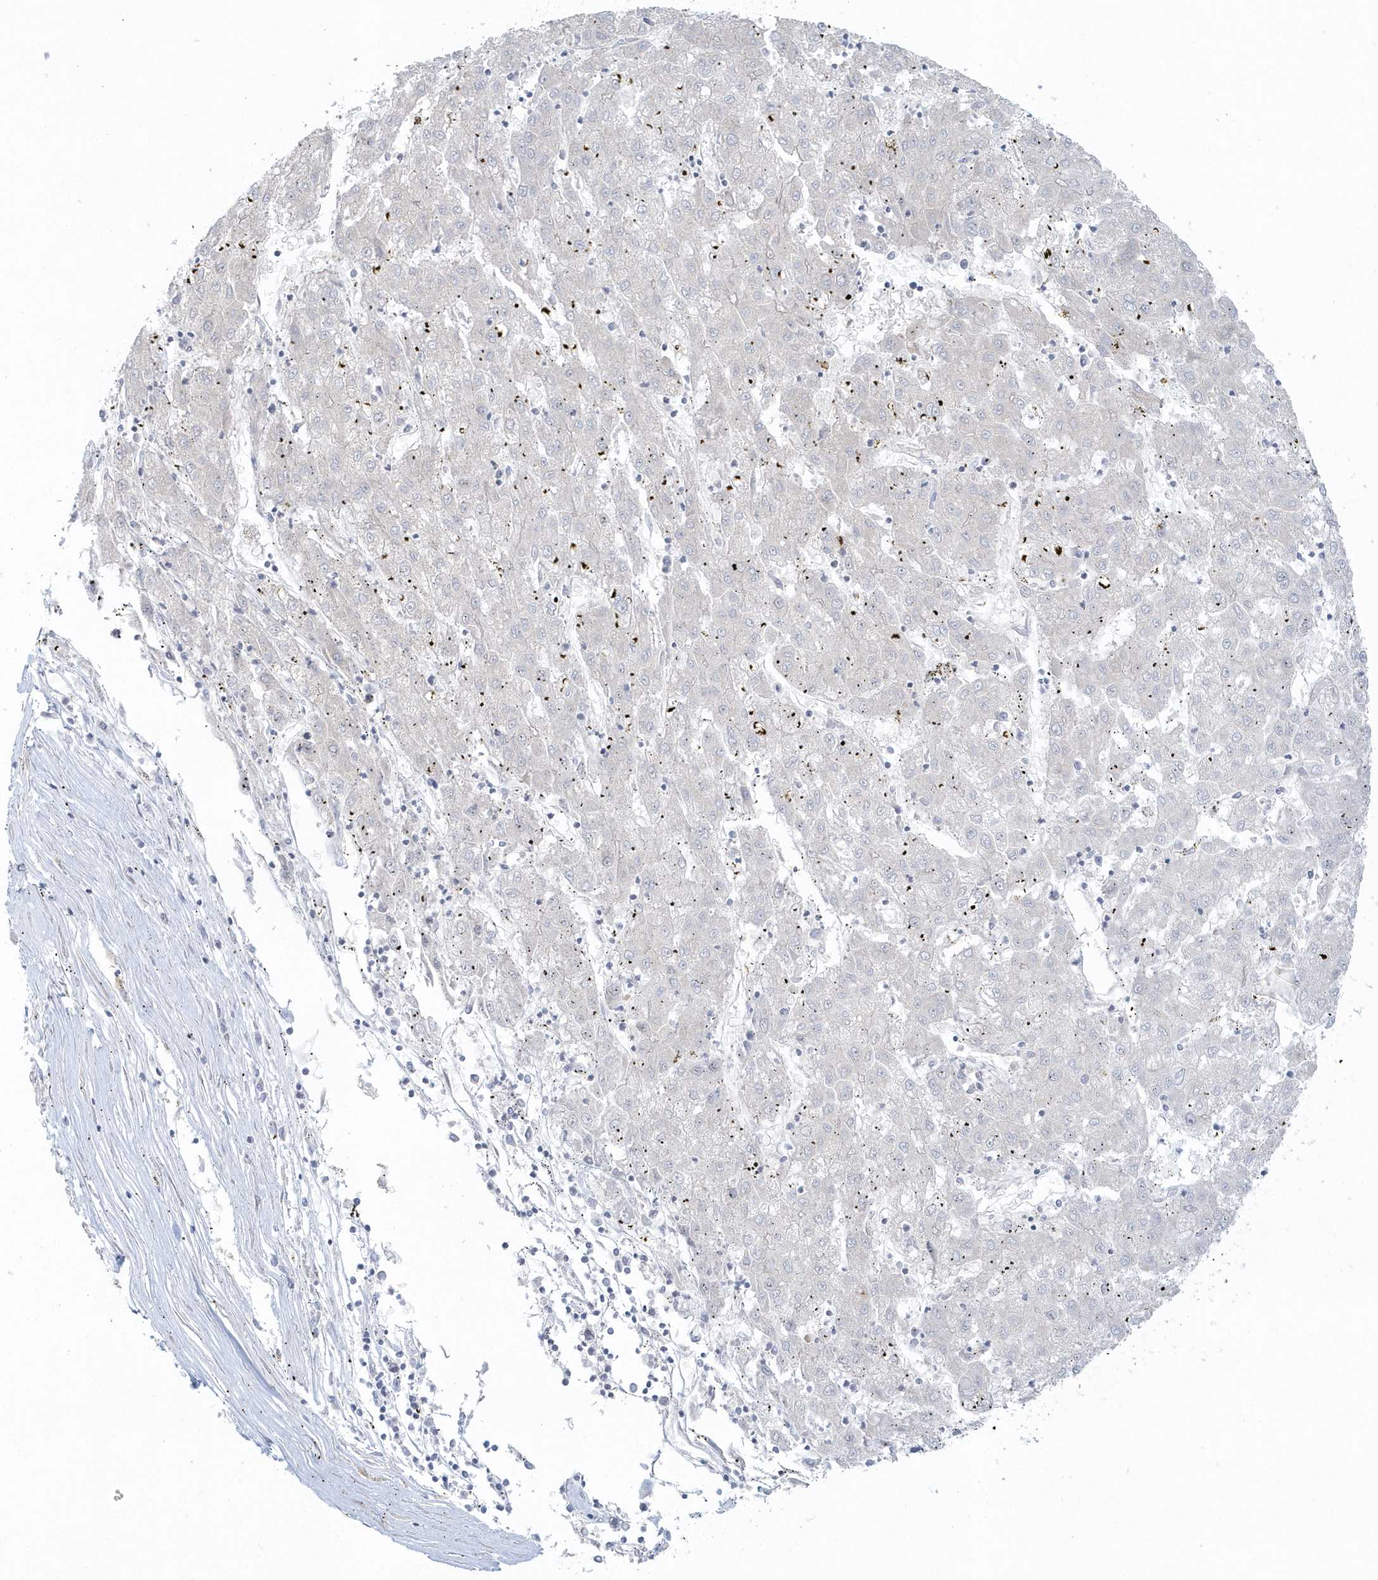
{"staining": {"intensity": "negative", "quantity": "none", "location": "none"}, "tissue": "liver cancer", "cell_type": "Tumor cells", "image_type": "cancer", "snomed": [{"axis": "morphology", "description": "Carcinoma, Hepatocellular, NOS"}, {"axis": "topography", "description": "Liver"}], "caption": "A histopathology image of liver cancer (hepatocellular carcinoma) stained for a protein shows no brown staining in tumor cells.", "gene": "BLTP3A", "patient": {"sex": "male", "age": 72}}